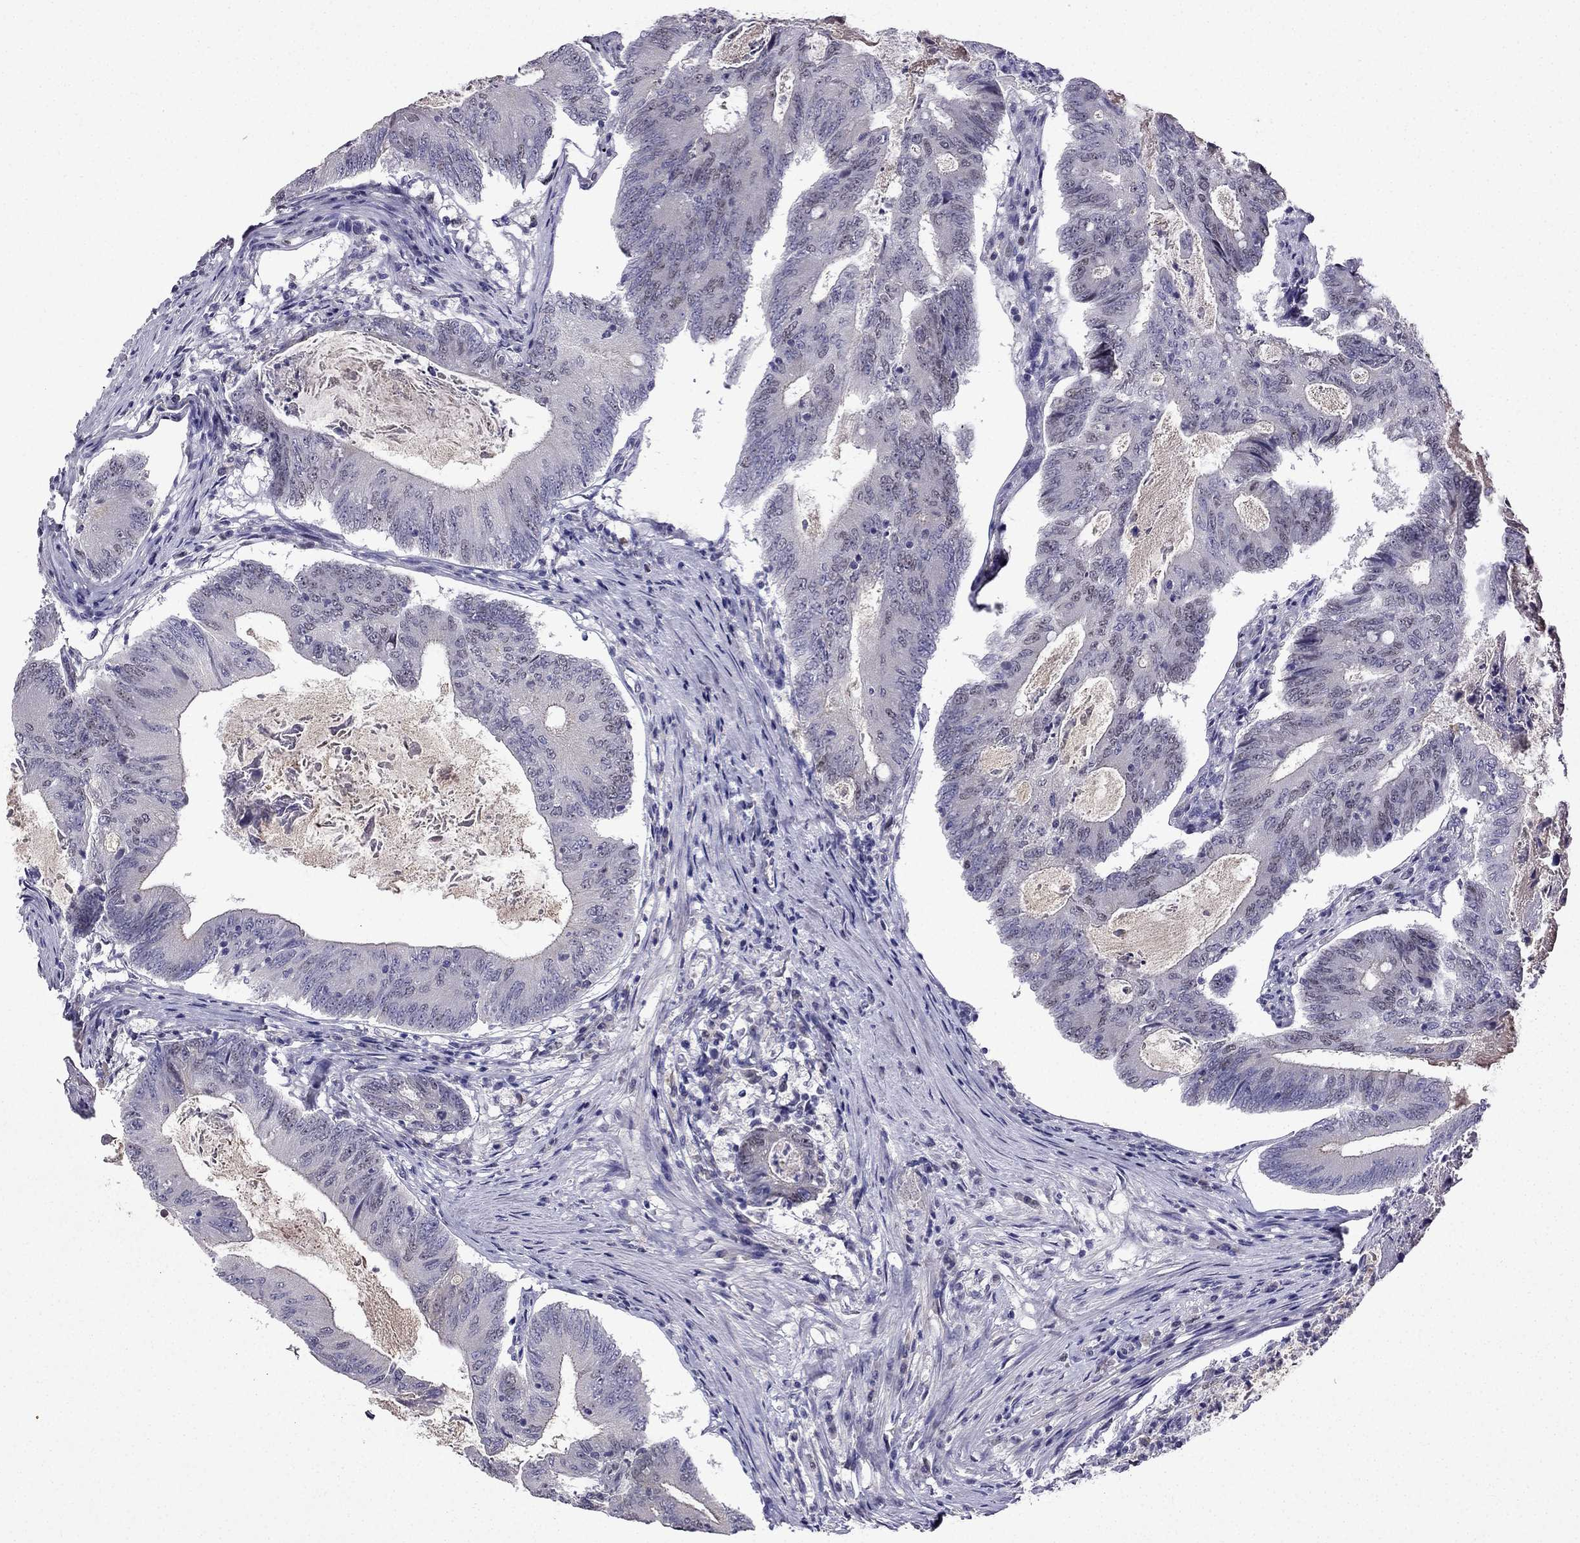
{"staining": {"intensity": "negative", "quantity": "none", "location": "none"}, "tissue": "colorectal cancer", "cell_type": "Tumor cells", "image_type": "cancer", "snomed": [{"axis": "morphology", "description": "Adenocarcinoma, NOS"}, {"axis": "topography", "description": "Colon"}], "caption": "The image exhibits no staining of tumor cells in adenocarcinoma (colorectal). (Stains: DAB (3,3'-diaminobenzidine) immunohistochemistry with hematoxylin counter stain, Microscopy: brightfield microscopy at high magnification).", "gene": "UHRF1", "patient": {"sex": "female", "age": 70}}